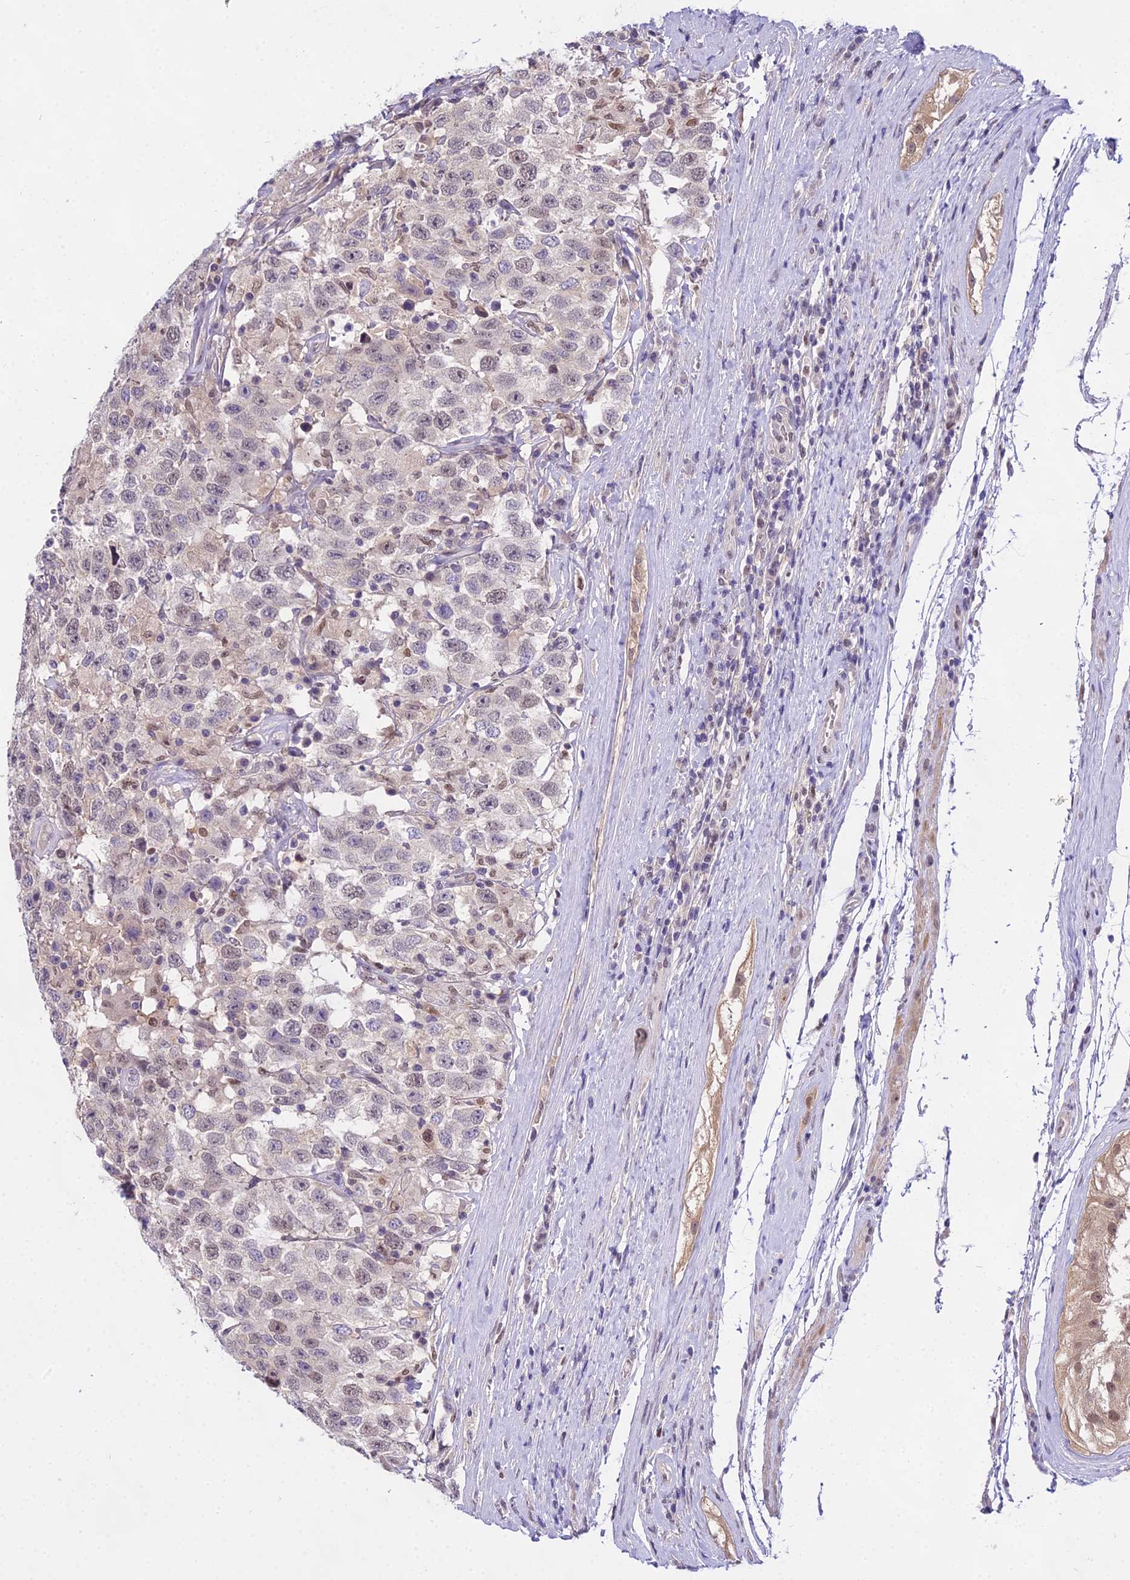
{"staining": {"intensity": "weak", "quantity": "<25%", "location": "nuclear"}, "tissue": "testis cancer", "cell_type": "Tumor cells", "image_type": "cancer", "snomed": [{"axis": "morphology", "description": "Seminoma, NOS"}, {"axis": "topography", "description": "Testis"}], "caption": "Immunohistochemistry (IHC) photomicrograph of seminoma (testis) stained for a protein (brown), which displays no staining in tumor cells.", "gene": "MAT2A", "patient": {"sex": "male", "age": 41}}